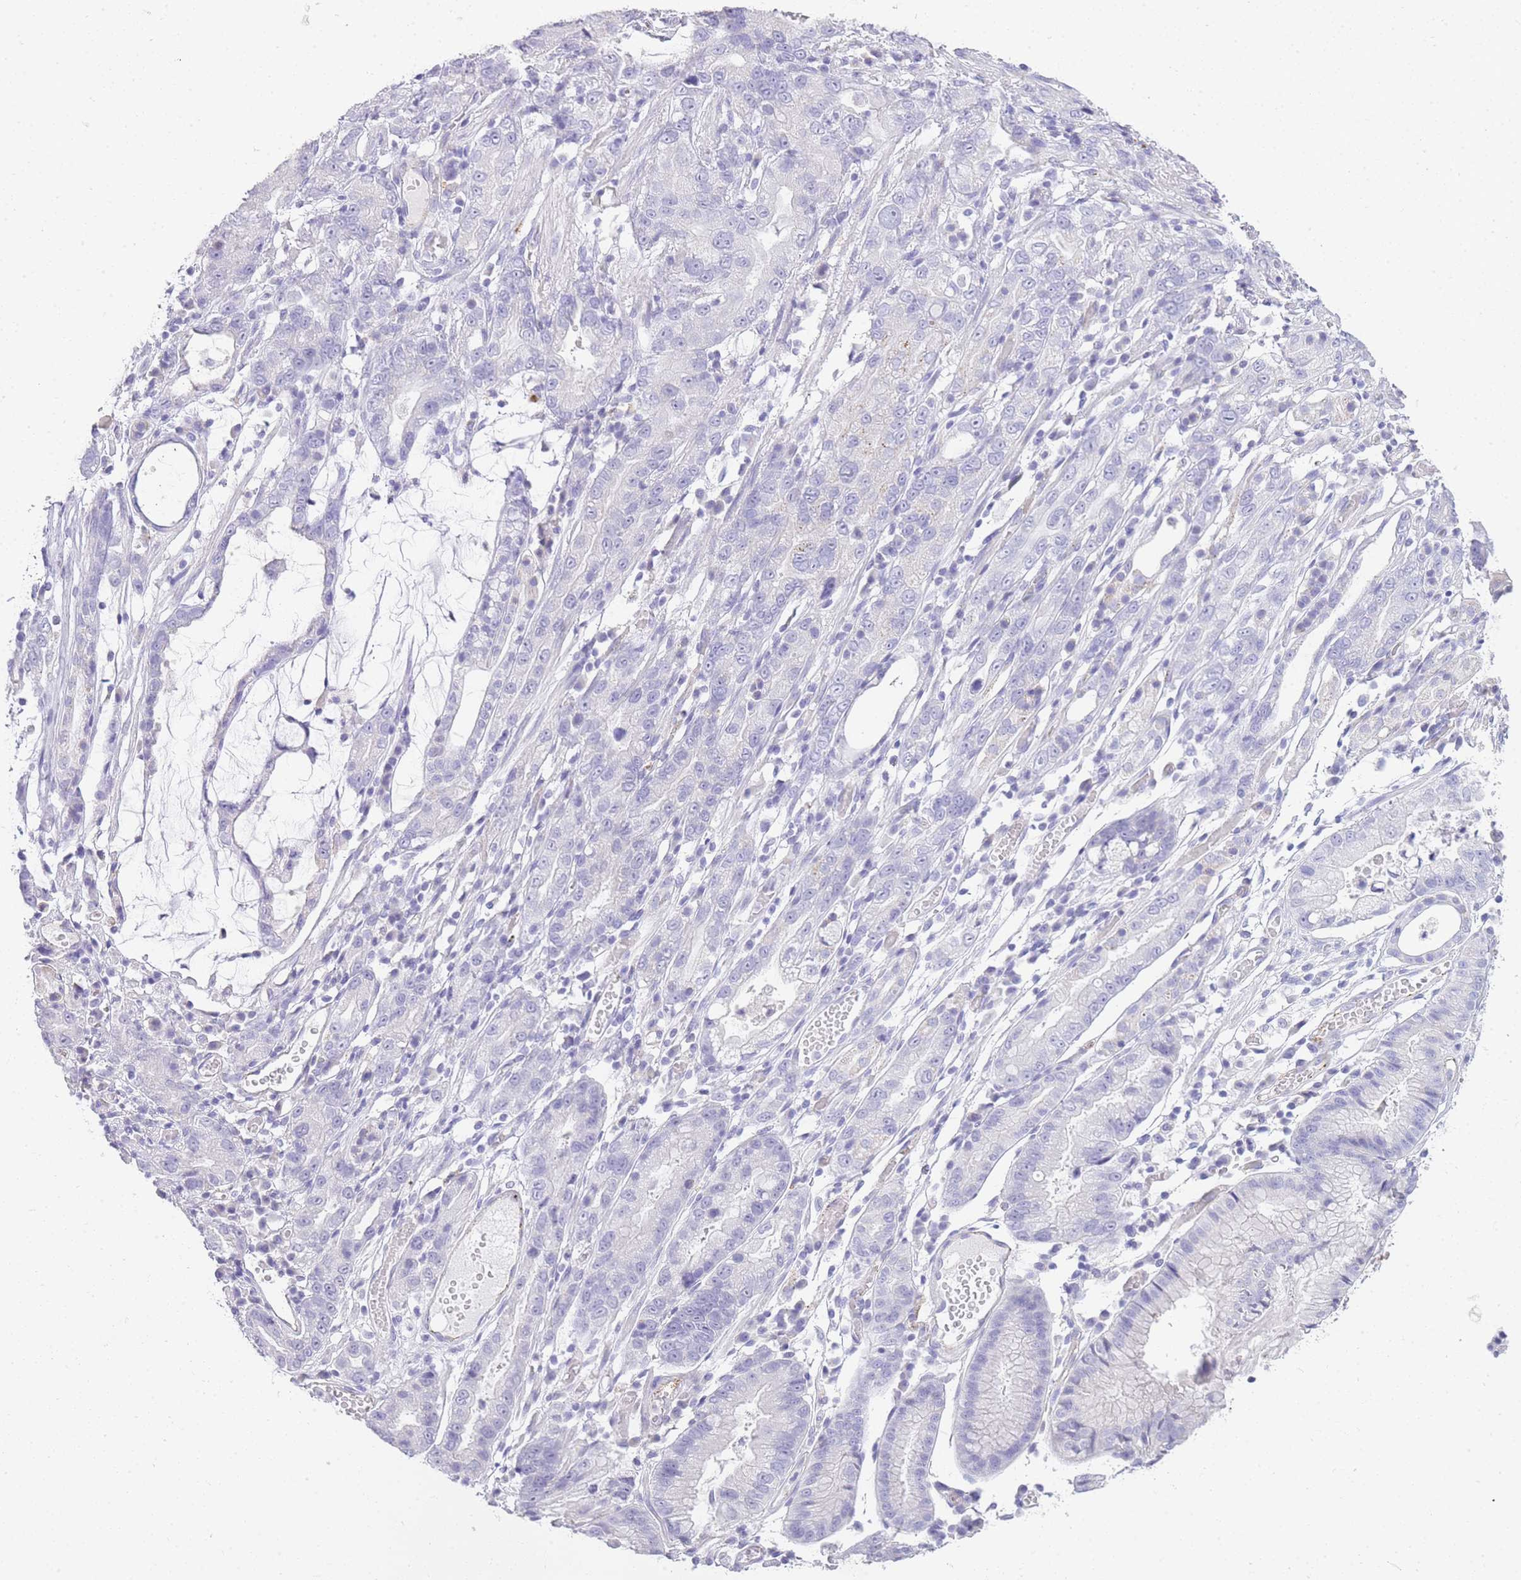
{"staining": {"intensity": "negative", "quantity": "none", "location": "none"}, "tissue": "stomach cancer", "cell_type": "Tumor cells", "image_type": "cancer", "snomed": [{"axis": "morphology", "description": "Adenocarcinoma, NOS"}, {"axis": "topography", "description": "Stomach"}], "caption": "Stomach cancer was stained to show a protein in brown. There is no significant positivity in tumor cells.", "gene": "RHO", "patient": {"sex": "male", "age": 55}}